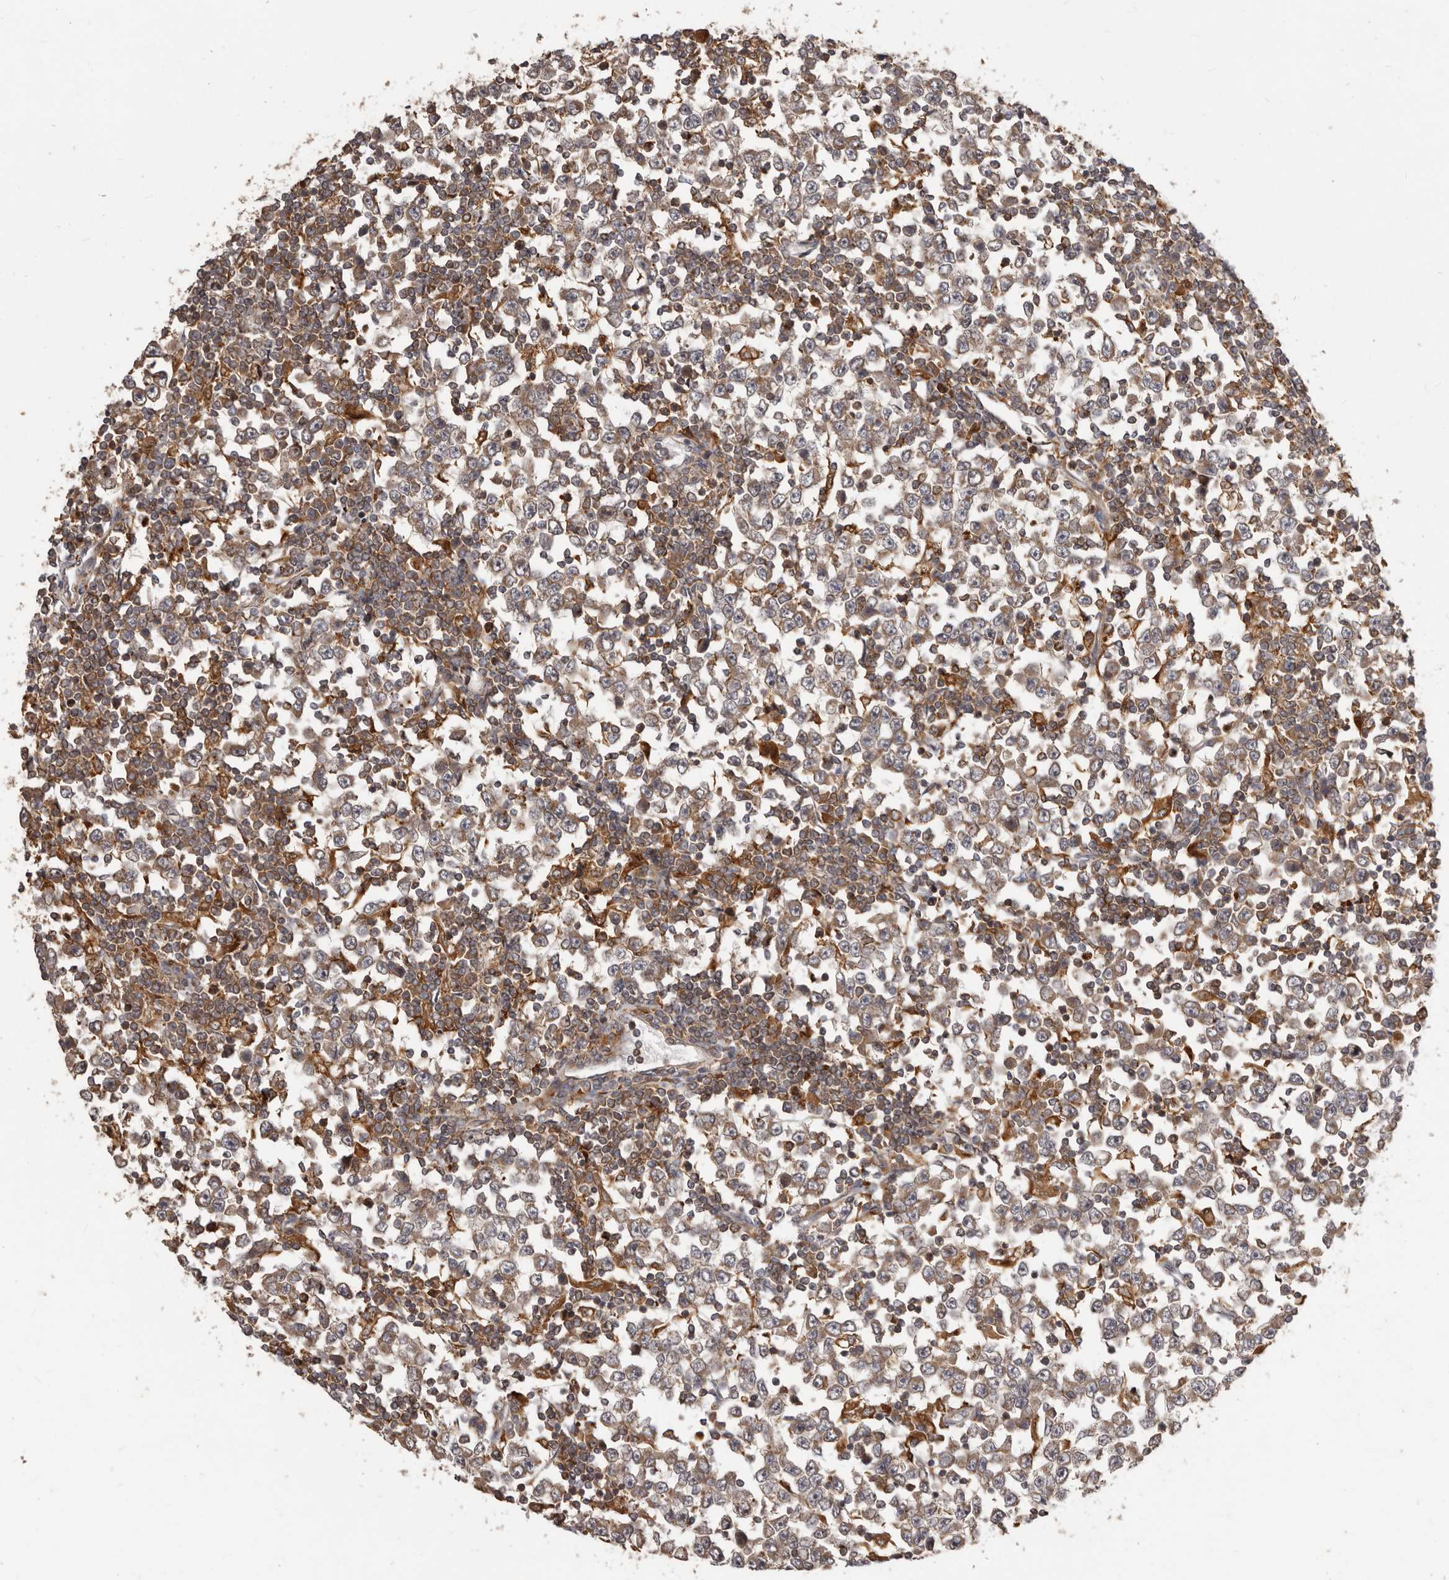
{"staining": {"intensity": "weak", "quantity": ">75%", "location": "cytoplasmic/membranous"}, "tissue": "testis cancer", "cell_type": "Tumor cells", "image_type": "cancer", "snomed": [{"axis": "morphology", "description": "Seminoma, NOS"}, {"axis": "topography", "description": "Testis"}], "caption": "Immunohistochemical staining of testis cancer shows weak cytoplasmic/membranous protein expression in approximately >75% of tumor cells.", "gene": "RNF187", "patient": {"sex": "male", "age": 65}}